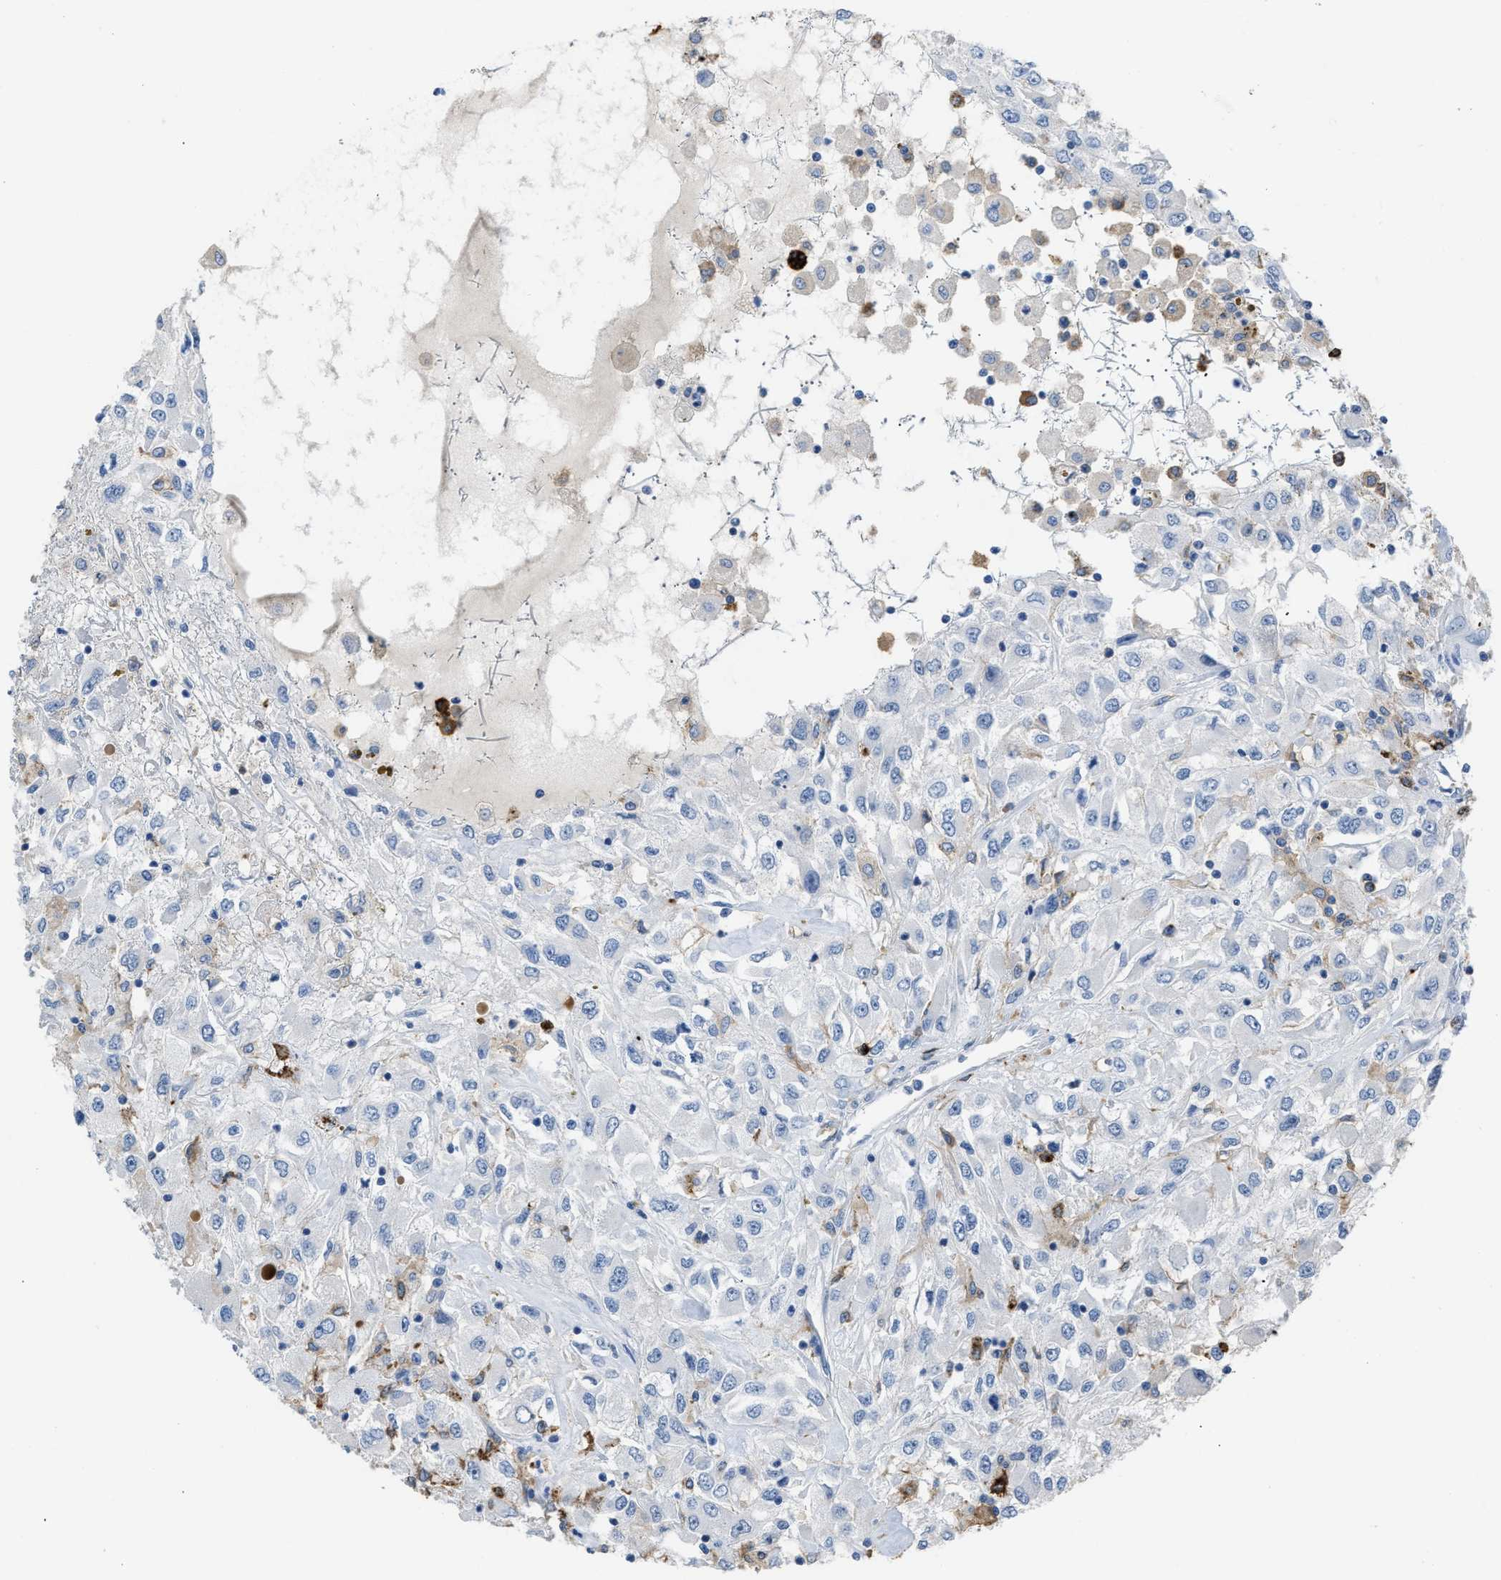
{"staining": {"intensity": "negative", "quantity": "none", "location": "none"}, "tissue": "renal cancer", "cell_type": "Tumor cells", "image_type": "cancer", "snomed": [{"axis": "morphology", "description": "Adenocarcinoma, NOS"}, {"axis": "topography", "description": "Kidney"}], "caption": "Immunohistochemistry histopathology image of renal adenocarcinoma stained for a protein (brown), which displays no staining in tumor cells. (Brightfield microscopy of DAB immunohistochemistry at high magnification).", "gene": "FGF18", "patient": {"sex": "female", "age": 52}}